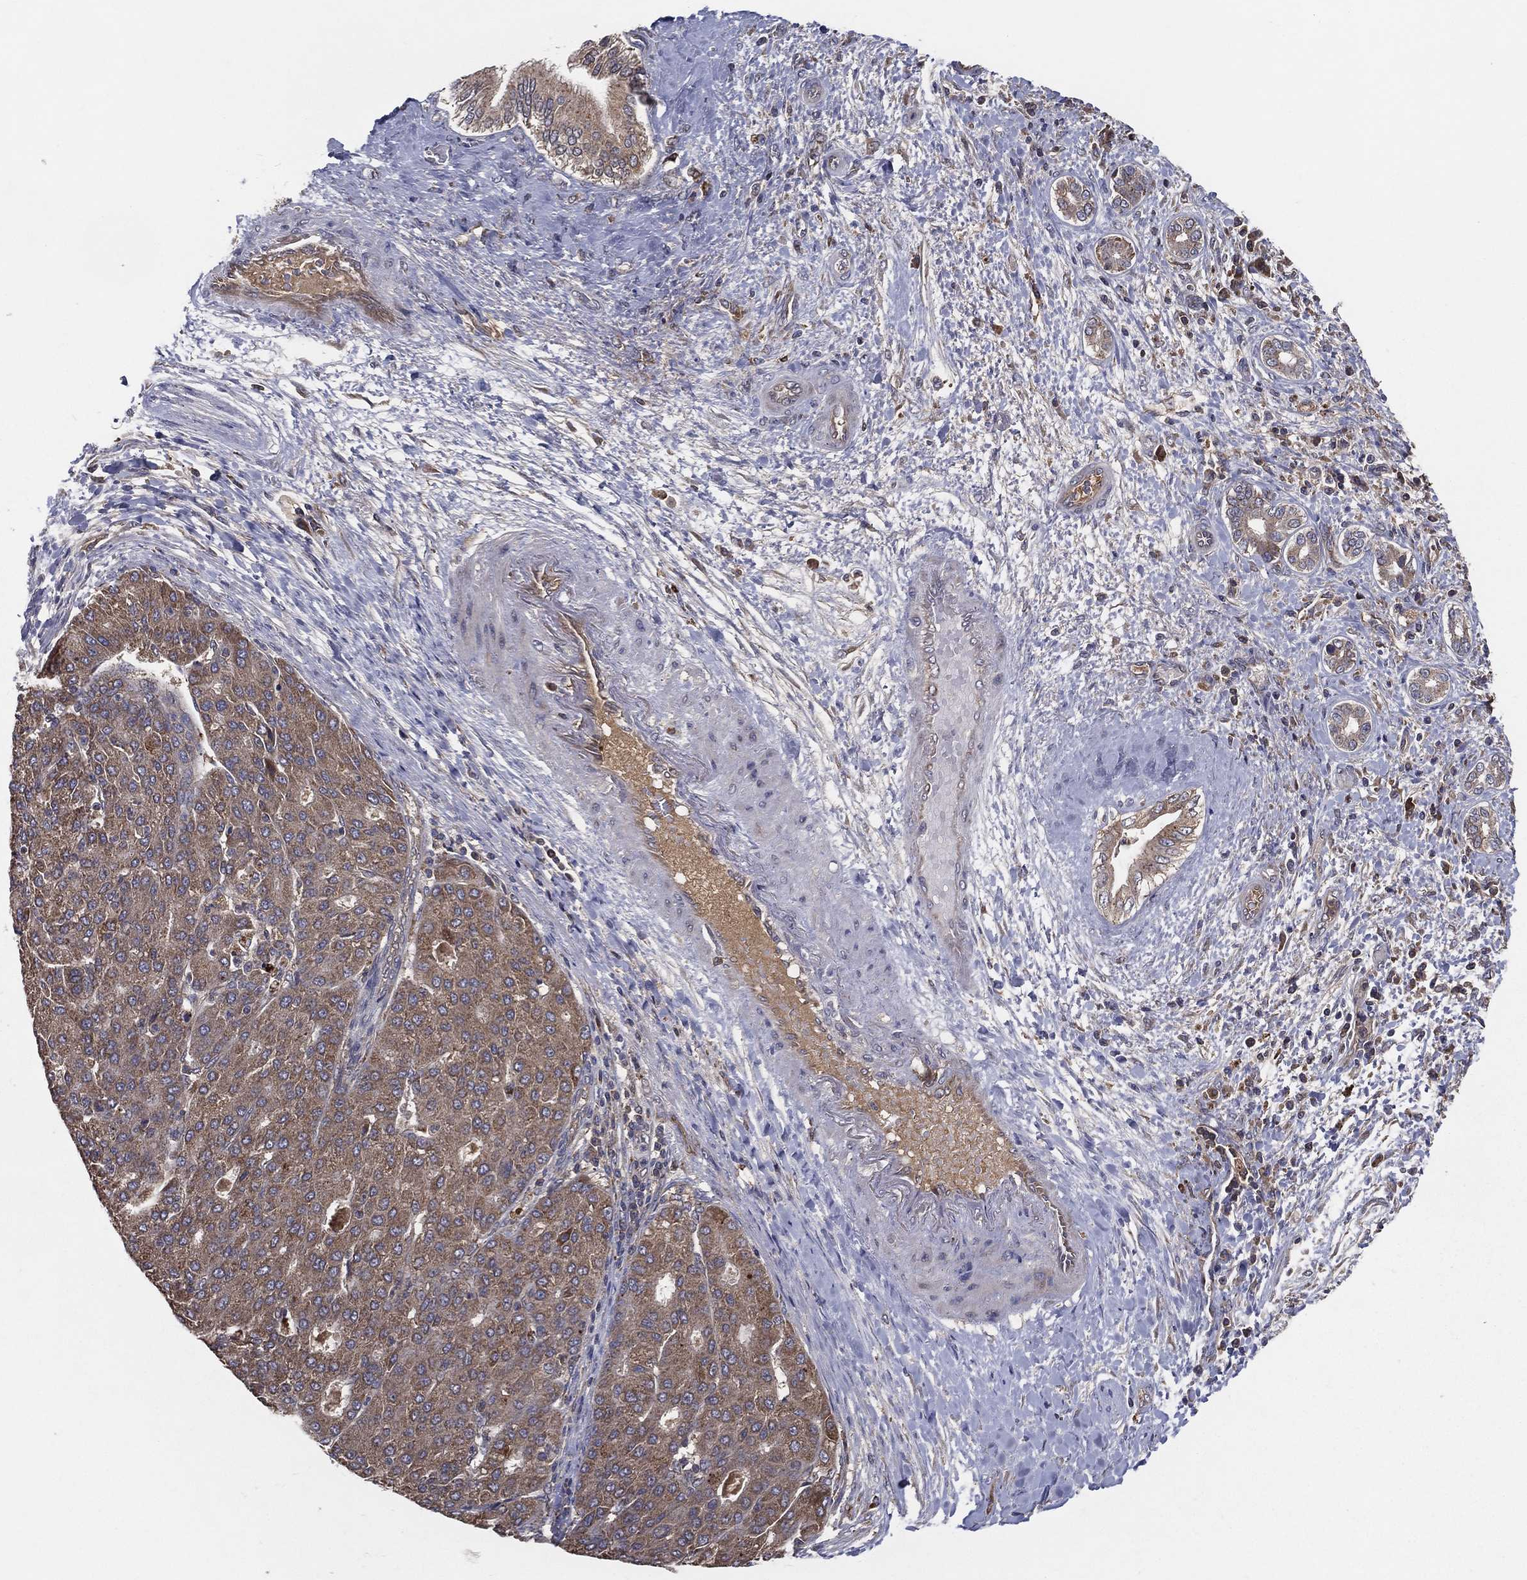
{"staining": {"intensity": "moderate", "quantity": ">75%", "location": "cytoplasmic/membranous"}, "tissue": "liver cancer", "cell_type": "Tumor cells", "image_type": "cancer", "snomed": [{"axis": "morphology", "description": "Carcinoma, Hepatocellular, NOS"}, {"axis": "topography", "description": "Liver"}], "caption": "Human liver hepatocellular carcinoma stained for a protein (brown) shows moderate cytoplasmic/membranous positive expression in approximately >75% of tumor cells.", "gene": "MT-ND1", "patient": {"sex": "male", "age": 65}}